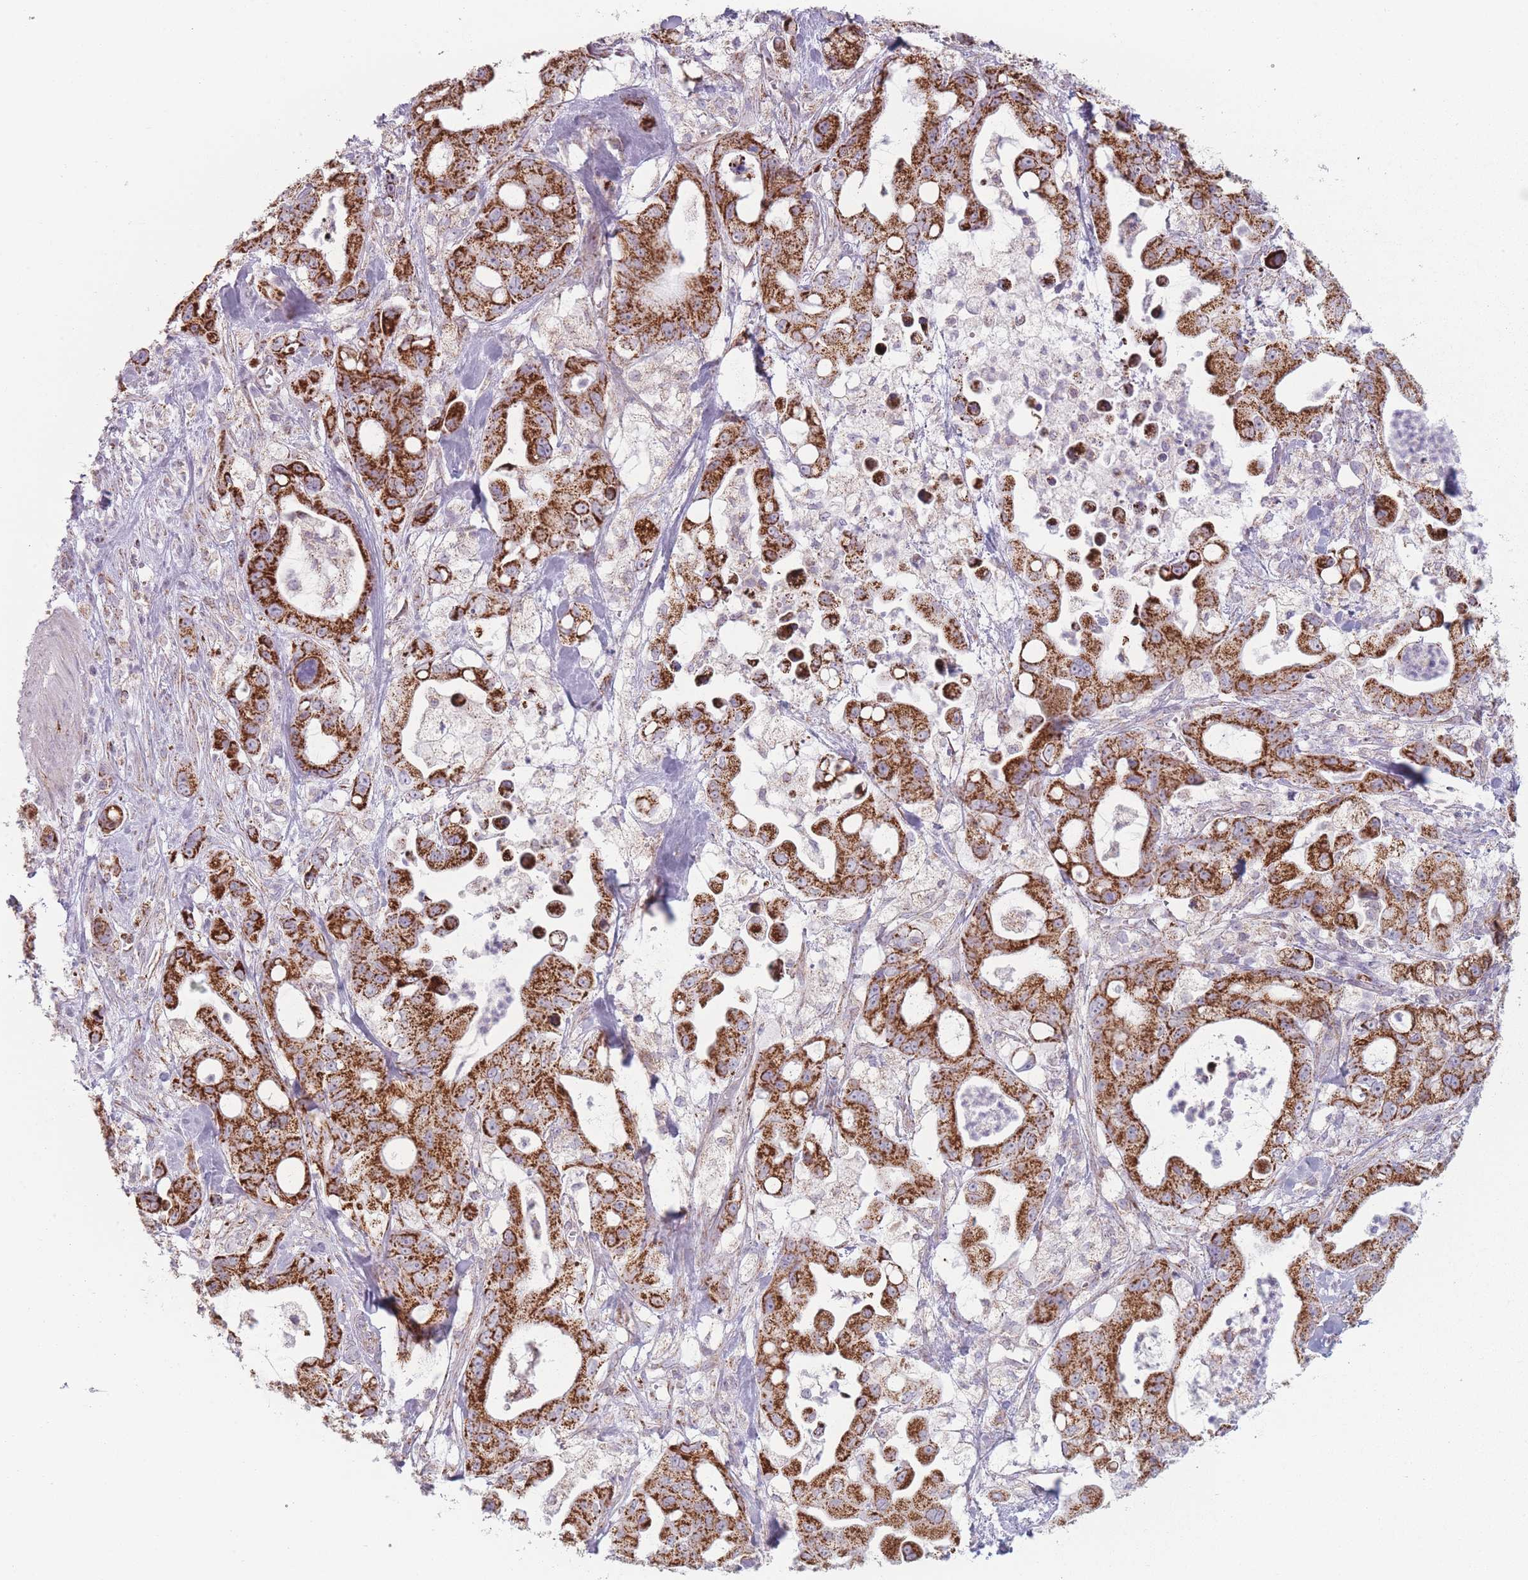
{"staining": {"intensity": "strong", "quantity": ">75%", "location": "cytoplasmic/membranous"}, "tissue": "pancreatic cancer", "cell_type": "Tumor cells", "image_type": "cancer", "snomed": [{"axis": "morphology", "description": "Adenocarcinoma, NOS"}, {"axis": "topography", "description": "Pancreas"}], "caption": "A photomicrograph showing strong cytoplasmic/membranous expression in about >75% of tumor cells in pancreatic cancer (adenocarcinoma), as visualized by brown immunohistochemical staining.", "gene": "DCHS1", "patient": {"sex": "male", "age": 68}}